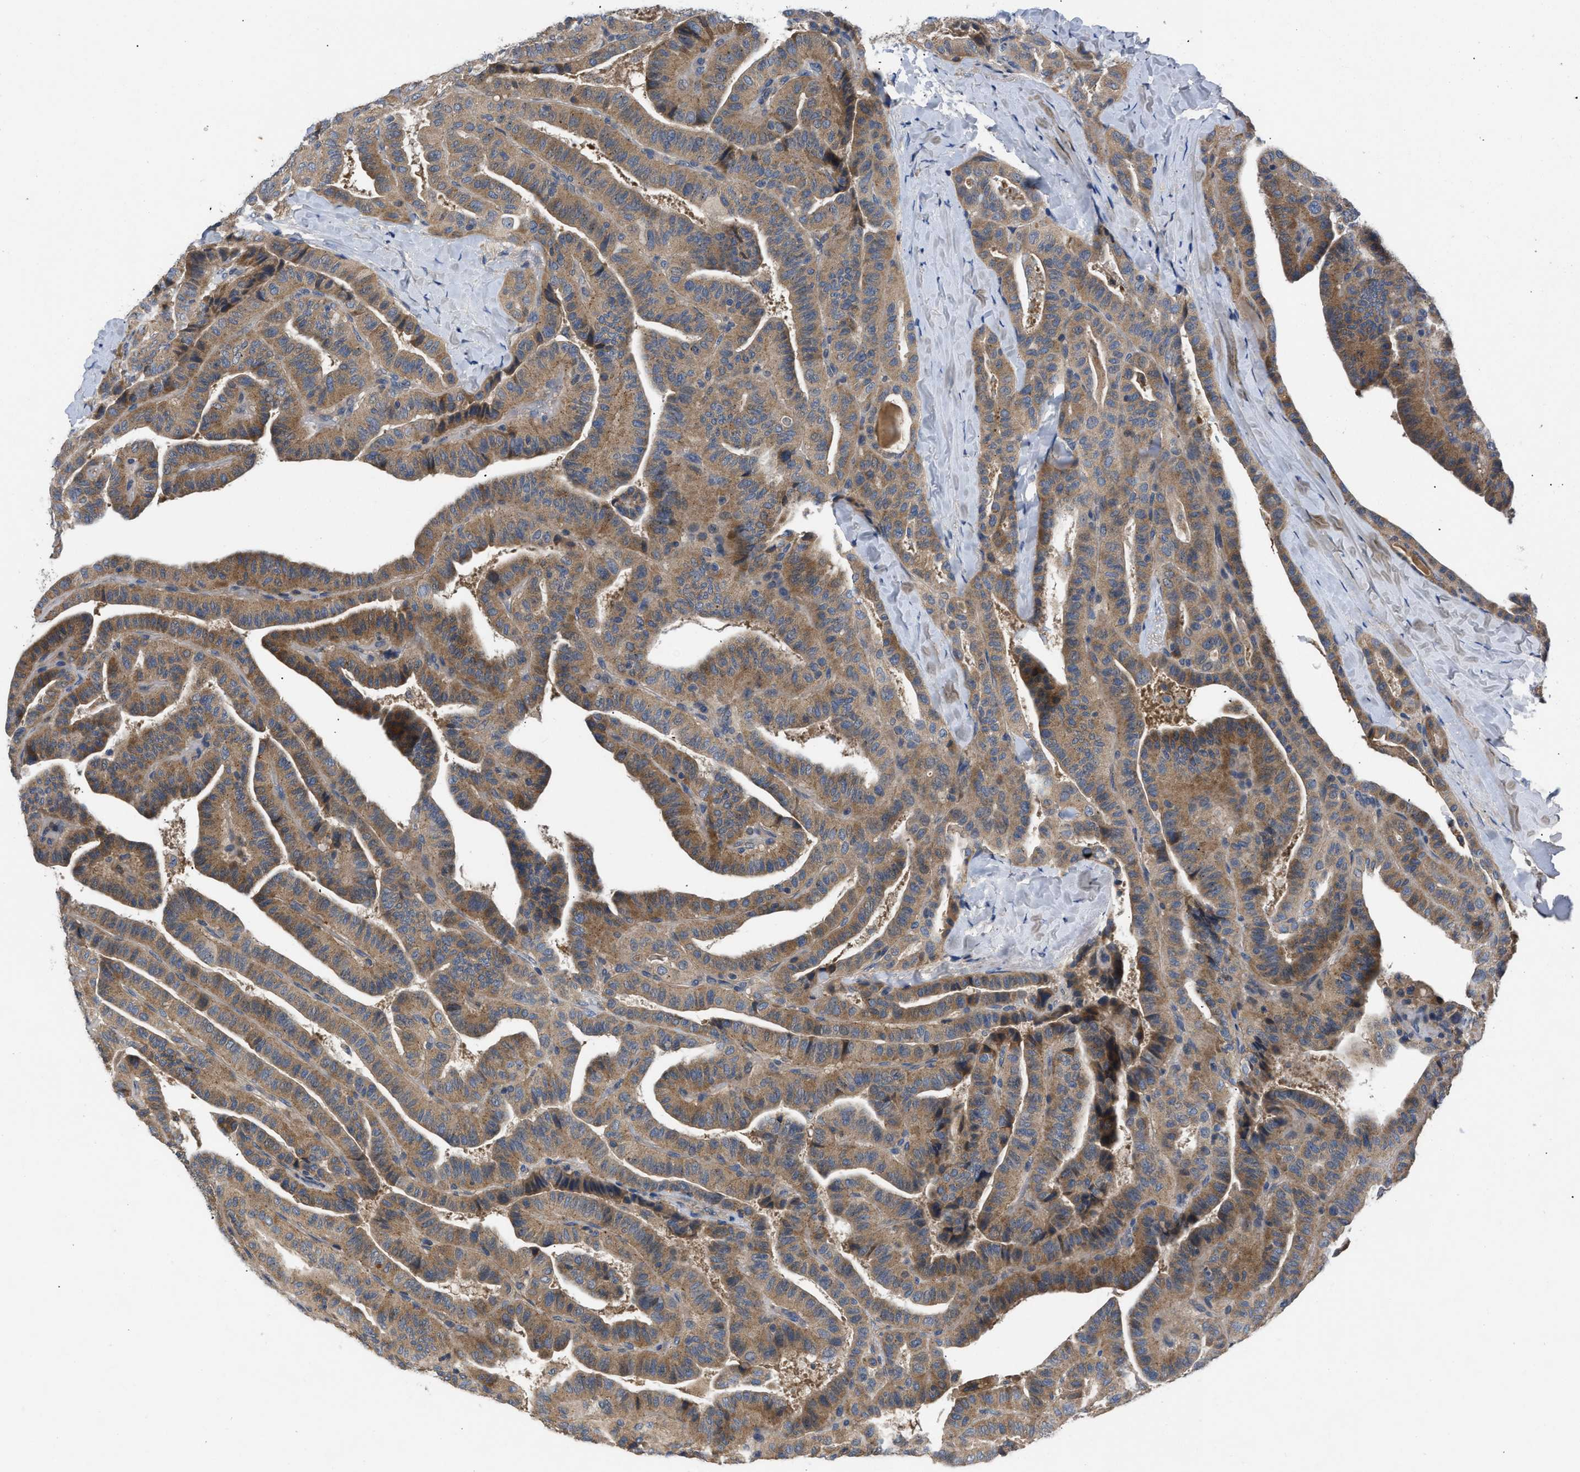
{"staining": {"intensity": "moderate", "quantity": ">75%", "location": "cytoplasmic/membranous"}, "tissue": "thyroid cancer", "cell_type": "Tumor cells", "image_type": "cancer", "snomed": [{"axis": "morphology", "description": "Papillary adenocarcinoma, NOS"}, {"axis": "topography", "description": "Thyroid gland"}], "caption": "Protein positivity by IHC shows moderate cytoplasmic/membranous staining in approximately >75% of tumor cells in thyroid cancer (papillary adenocarcinoma). (brown staining indicates protein expression, while blue staining denotes nuclei).", "gene": "VPS4A", "patient": {"sex": "male", "age": 77}}